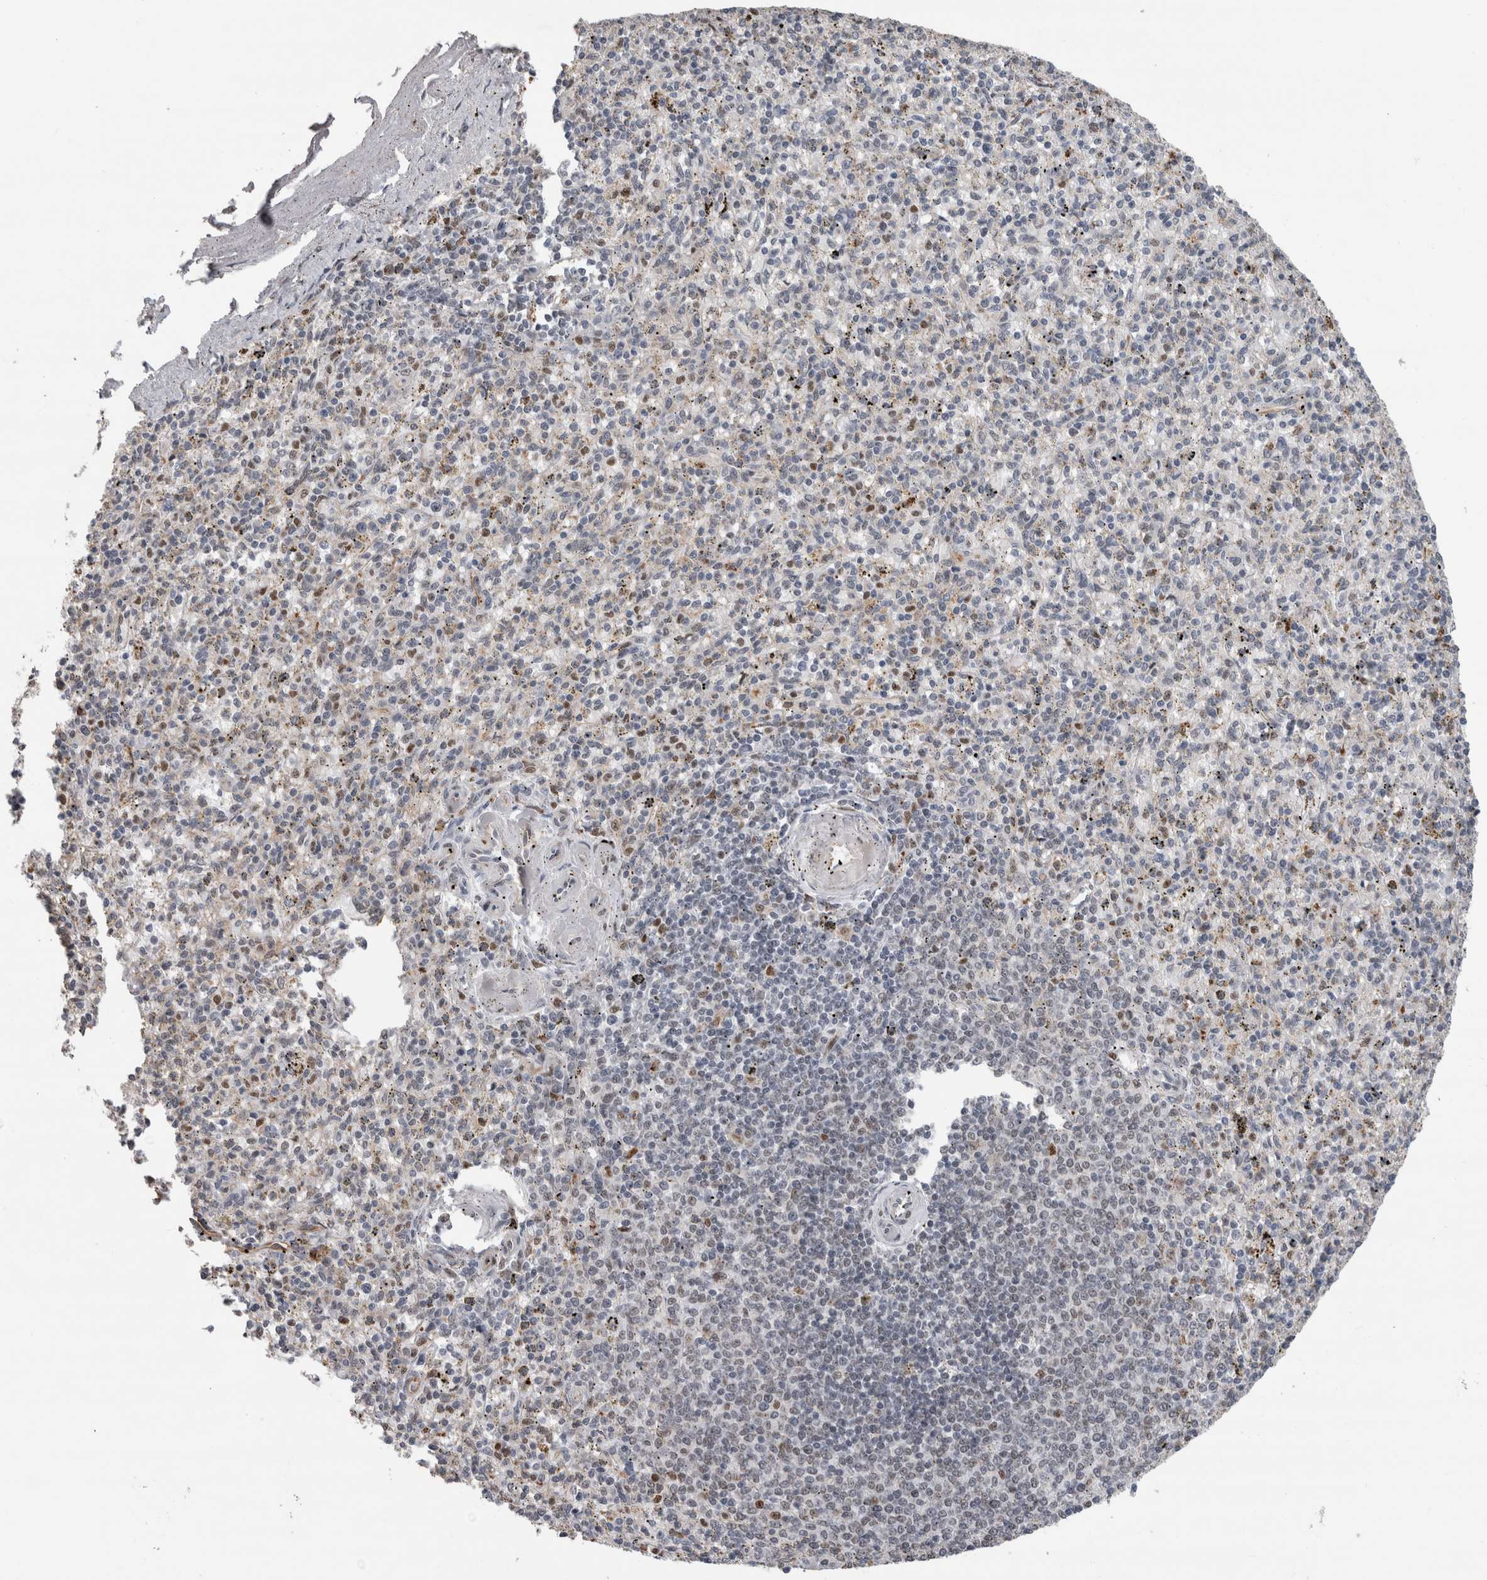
{"staining": {"intensity": "moderate", "quantity": "<25%", "location": "nuclear"}, "tissue": "spleen", "cell_type": "Cells in red pulp", "image_type": "normal", "snomed": [{"axis": "morphology", "description": "Normal tissue, NOS"}, {"axis": "topography", "description": "Spleen"}], "caption": "A low amount of moderate nuclear staining is identified in about <25% of cells in red pulp in unremarkable spleen.", "gene": "POLD2", "patient": {"sex": "male", "age": 72}}